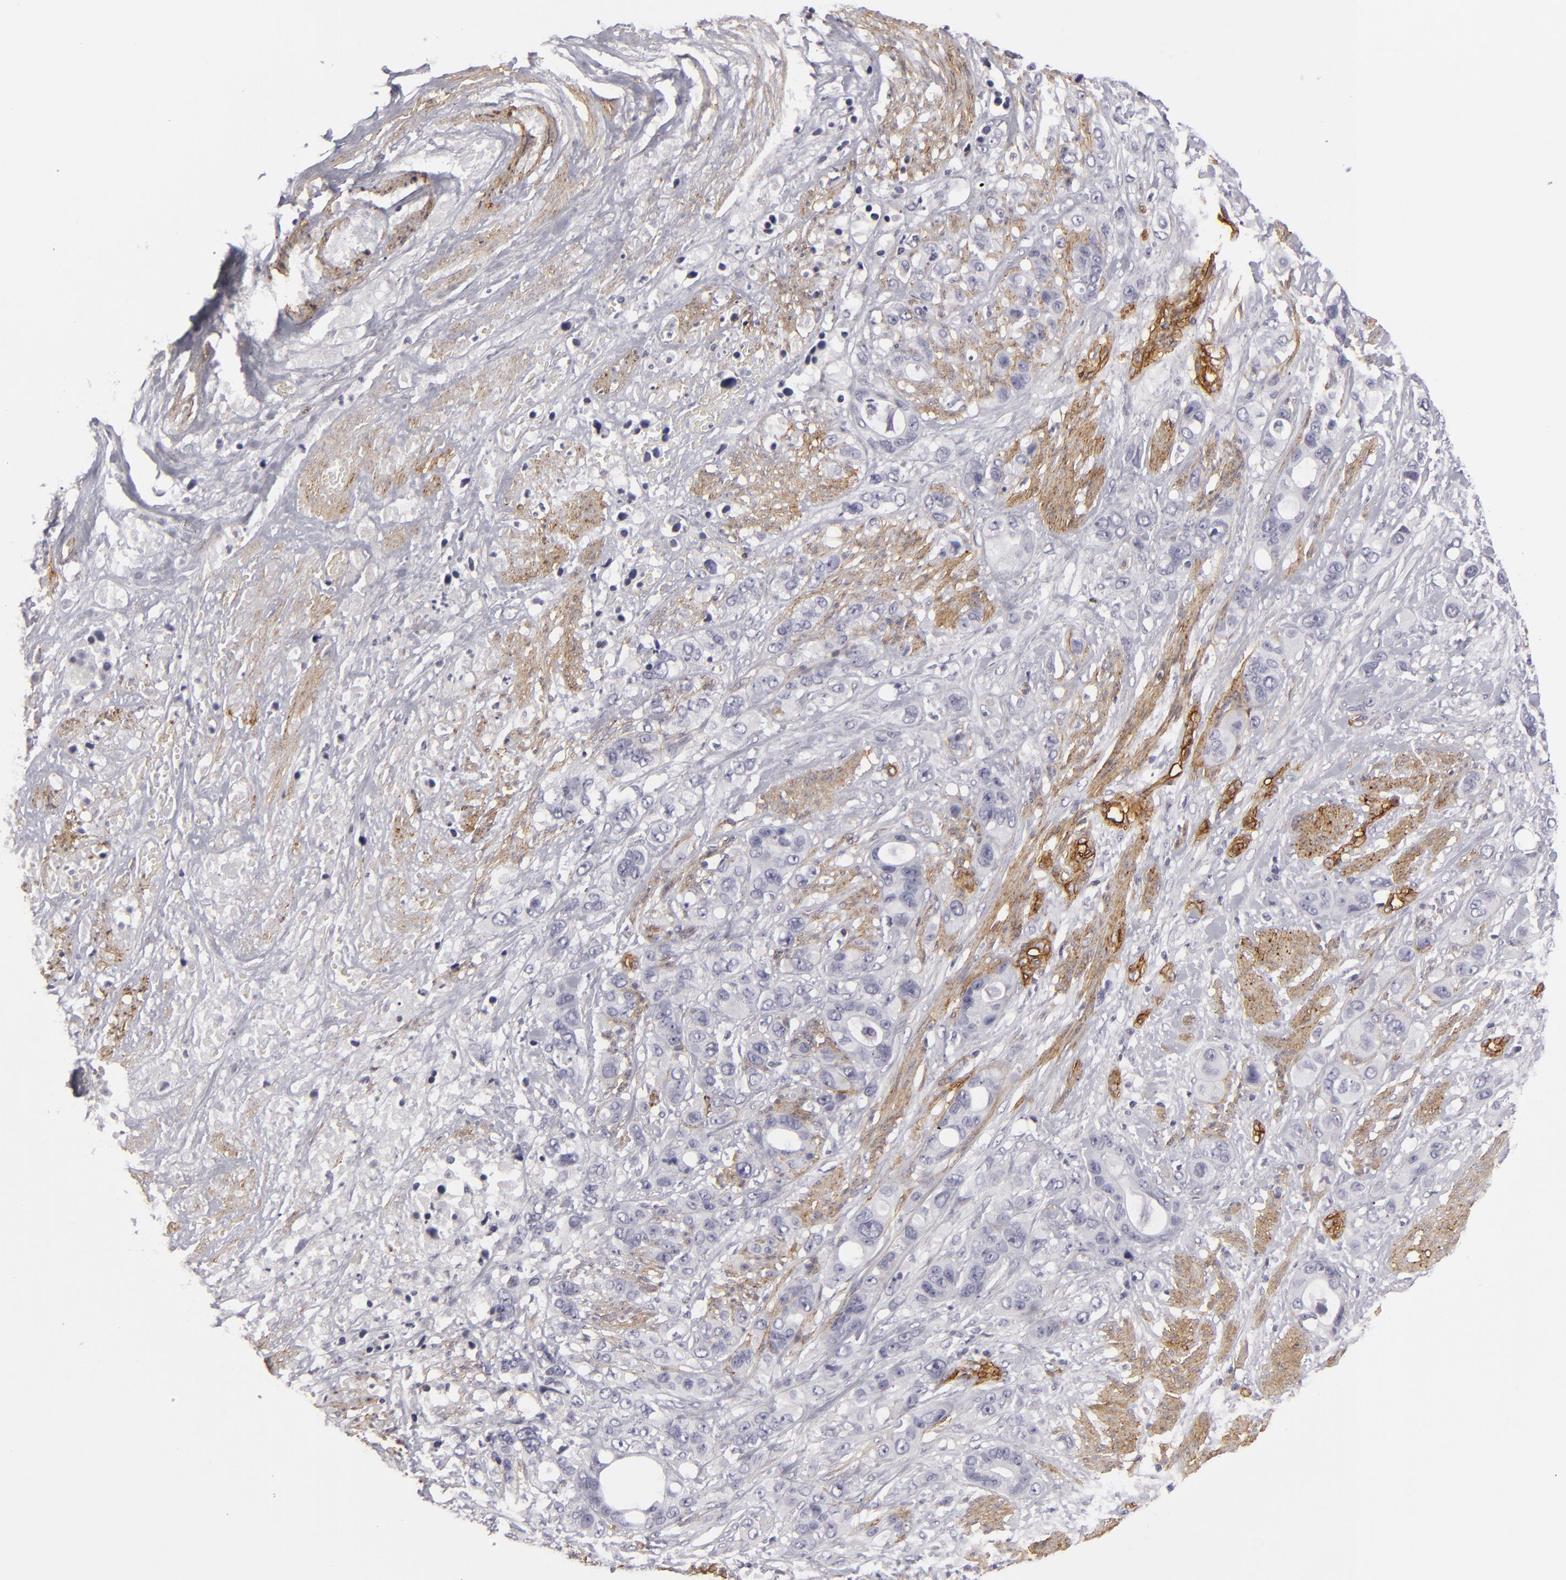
{"staining": {"intensity": "negative", "quantity": "none", "location": "none"}, "tissue": "stomach cancer", "cell_type": "Tumor cells", "image_type": "cancer", "snomed": [{"axis": "morphology", "description": "Adenocarcinoma, NOS"}, {"axis": "topography", "description": "Stomach, upper"}], "caption": "A micrograph of human stomach cancer is negative for staining in tumor cells.", "gene": "MCAM", "patient": {"sex": "male", "age": 47}}